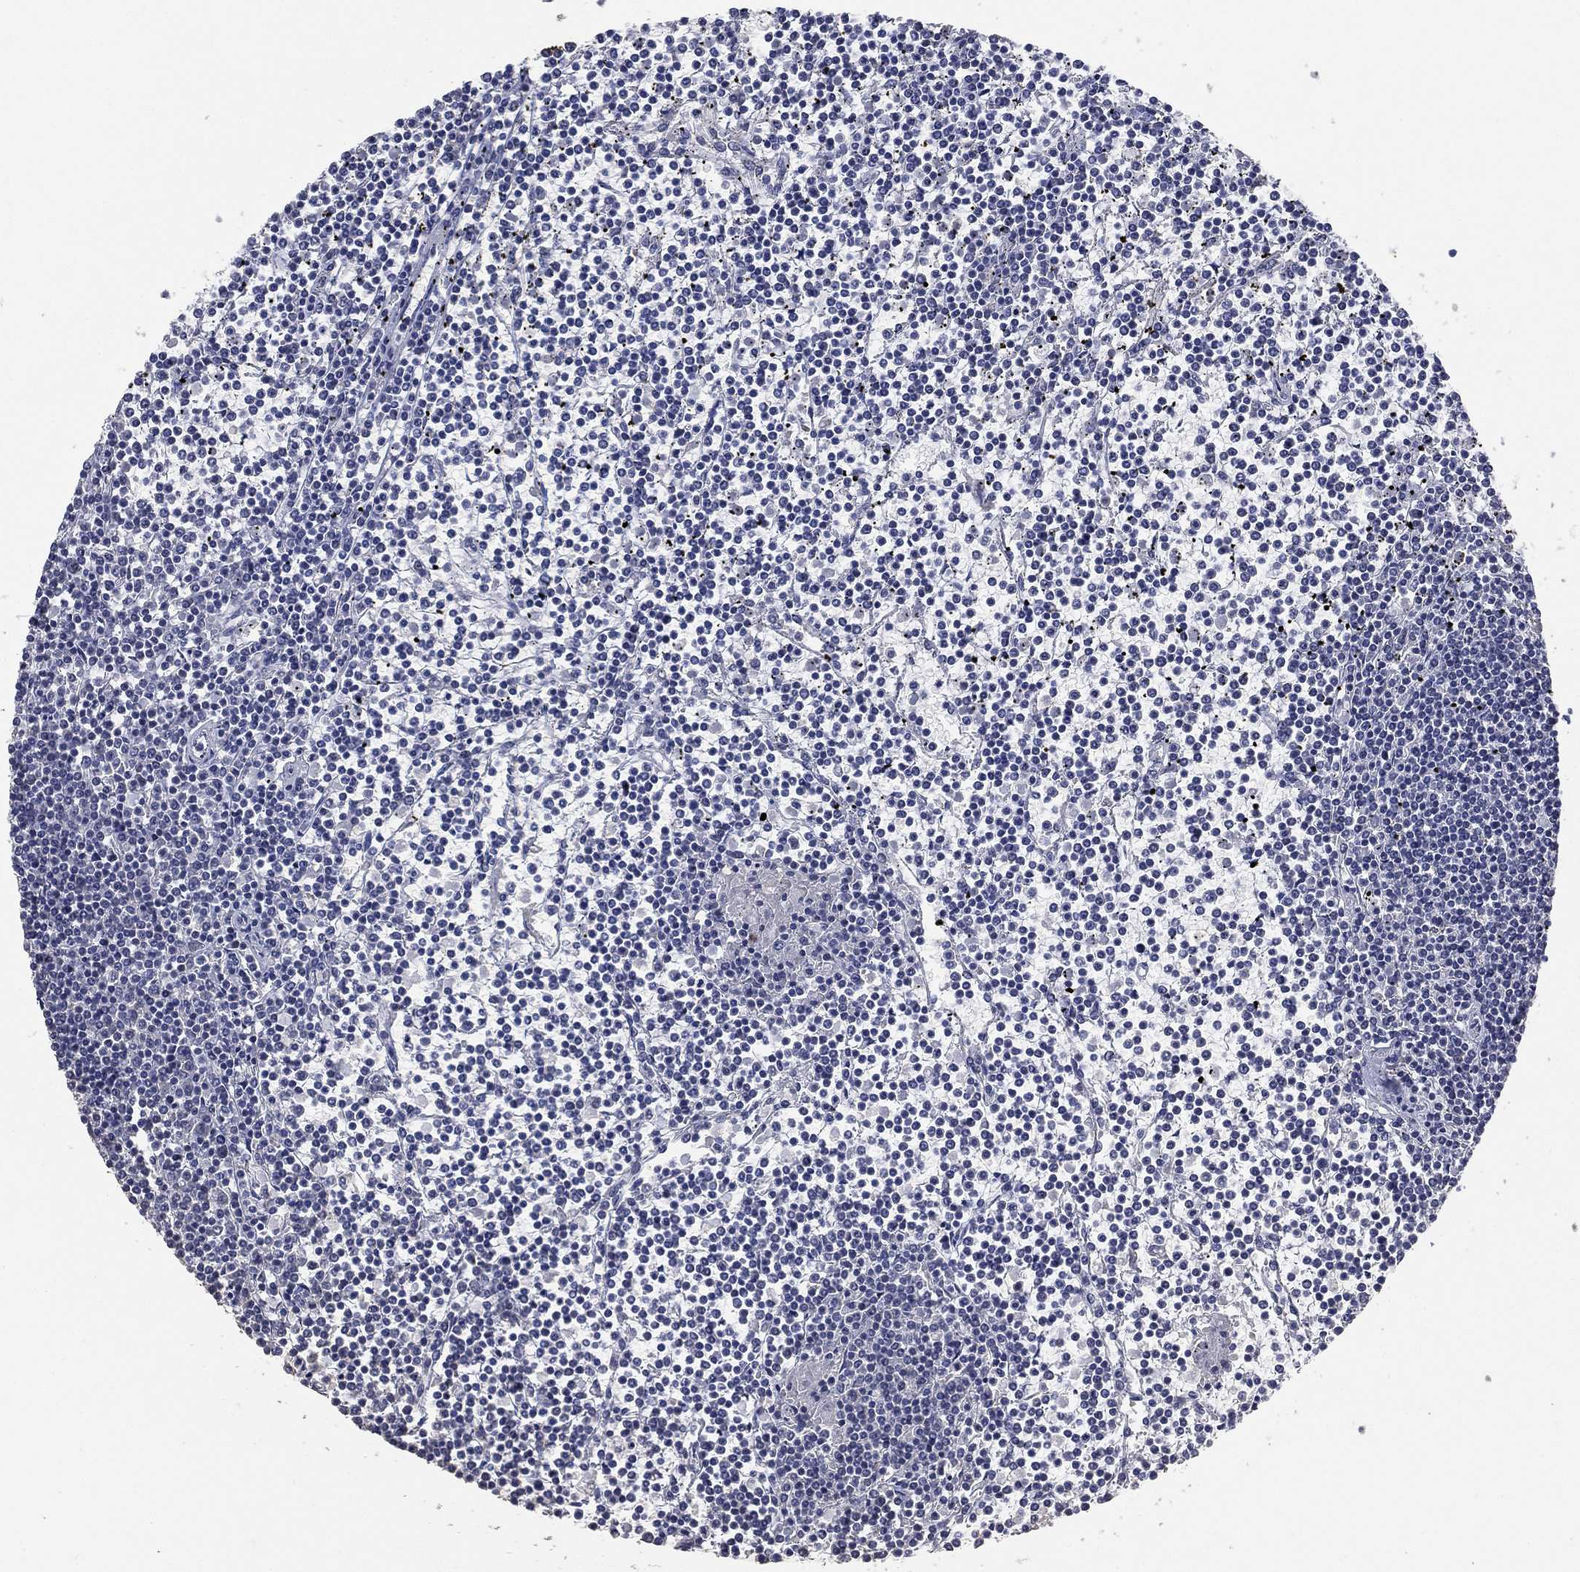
{"staining": {"intensity": "negative", "quantity": "none", "location": "none"}, "tissue": "lymphoma", "cell_type": "Tumor cells", "image_type": "cancer", "snomed": [{"axis": "morphology", "description": "Malignant lymphoma, non-Hodgkin's type, Low grade"}, {"axis": "topography", "description": "Spleen"}], "caption": "This is an IHC image of malignant lymphoma, non-Hodgkin's type (low-grade). There is no expression in tumor cells.", "gene": "DSG1", "patient": {"sex": "female", "age": 19}}